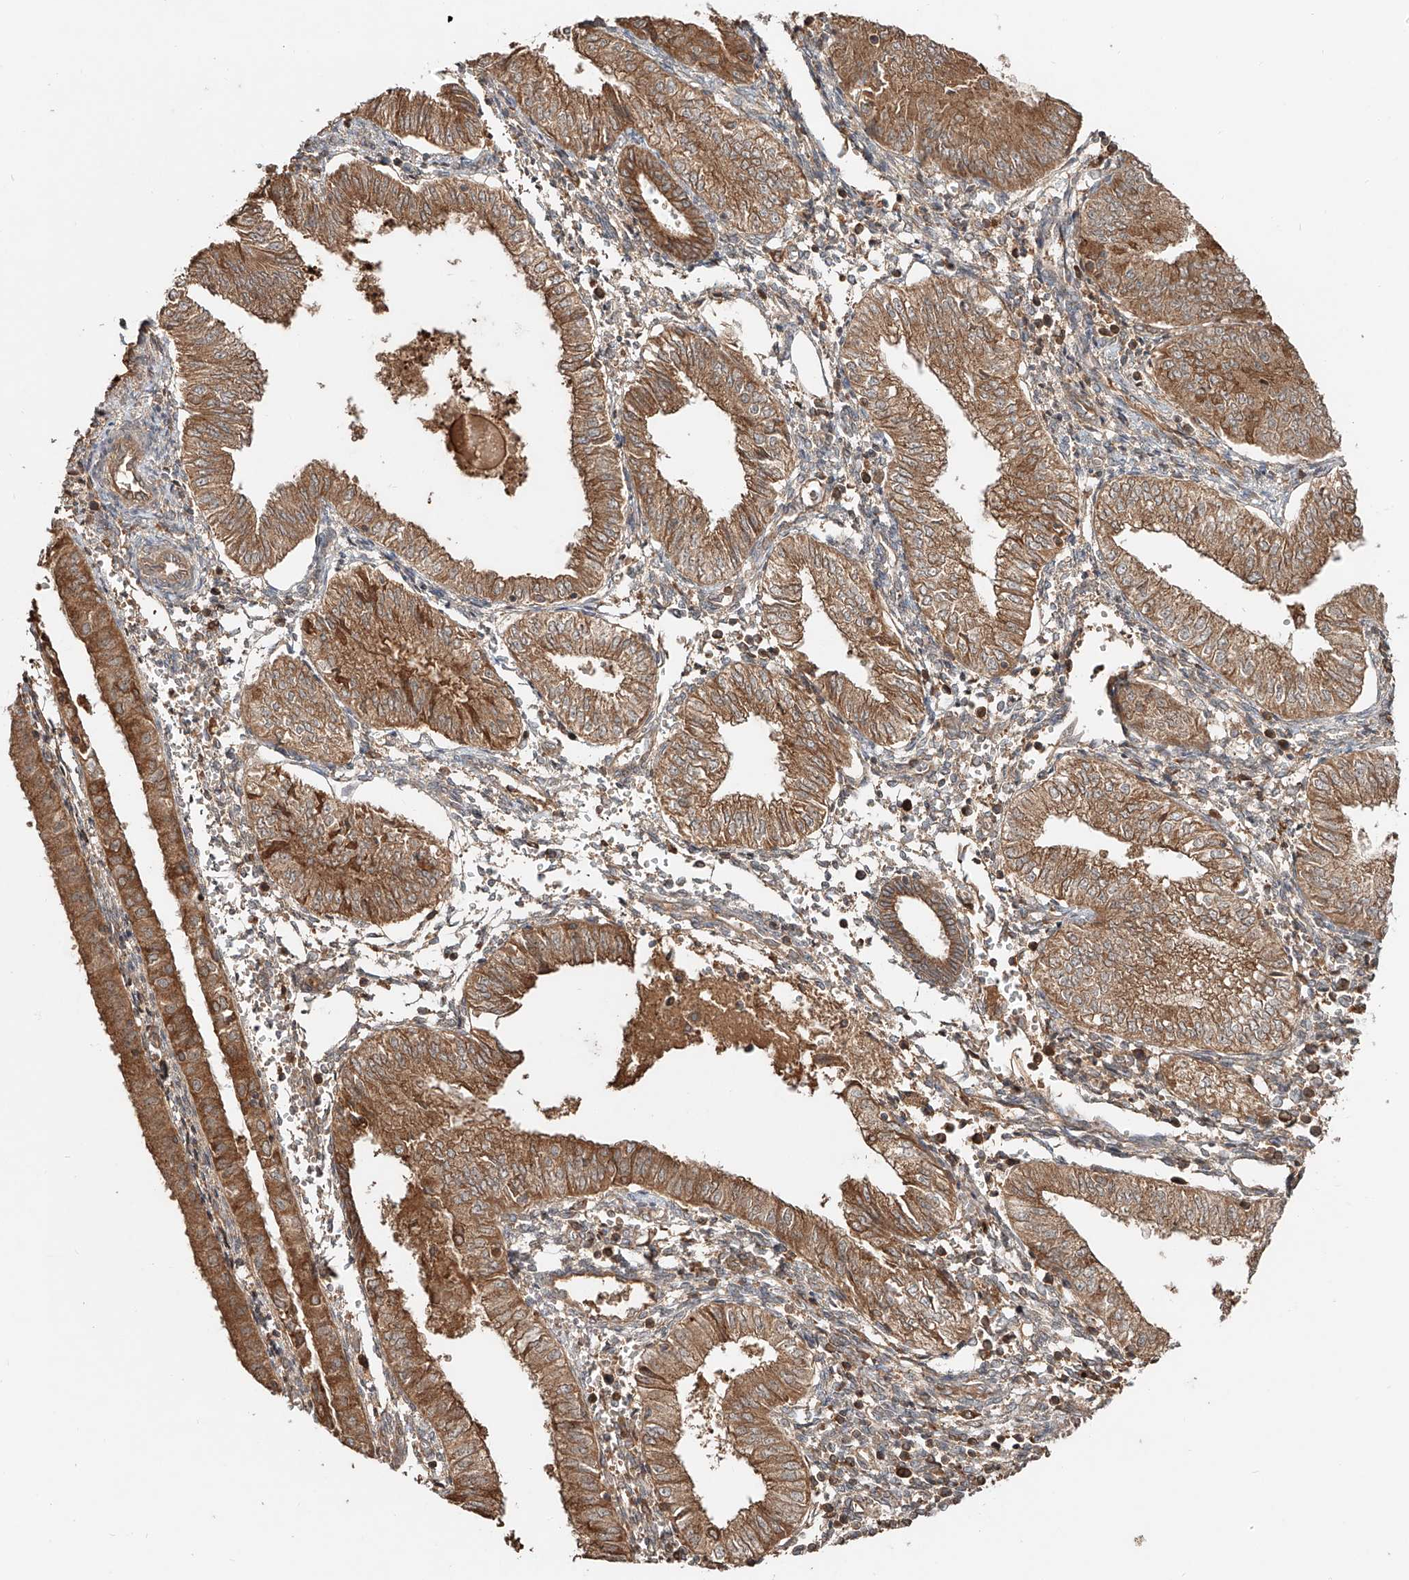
{"staining": {"intensity": "moderate", "quantity": ">75%", "location": "cytoplasmic/membranous"}, "tissue": "endometrial cancer", "cell_type": "Tumor cells", "image_type": "cancer", "snomed": [{"axis": "morphology", "description": "Adenocarcinoma, NOS"}, {"axis": "topography", "description": "Endometrium"}], "caption": "This photomicrograph shows endometrial cancer (adenocarcinoma) stained with immunohistochemistry to label a protein in brown. The cytoplasmic/membranous of tumor cells show moderate positivity for the protein. Nuclei are counter-stained blue.", "gene": "ERO1A", "patient": {"sex": "female", "age": 53}}